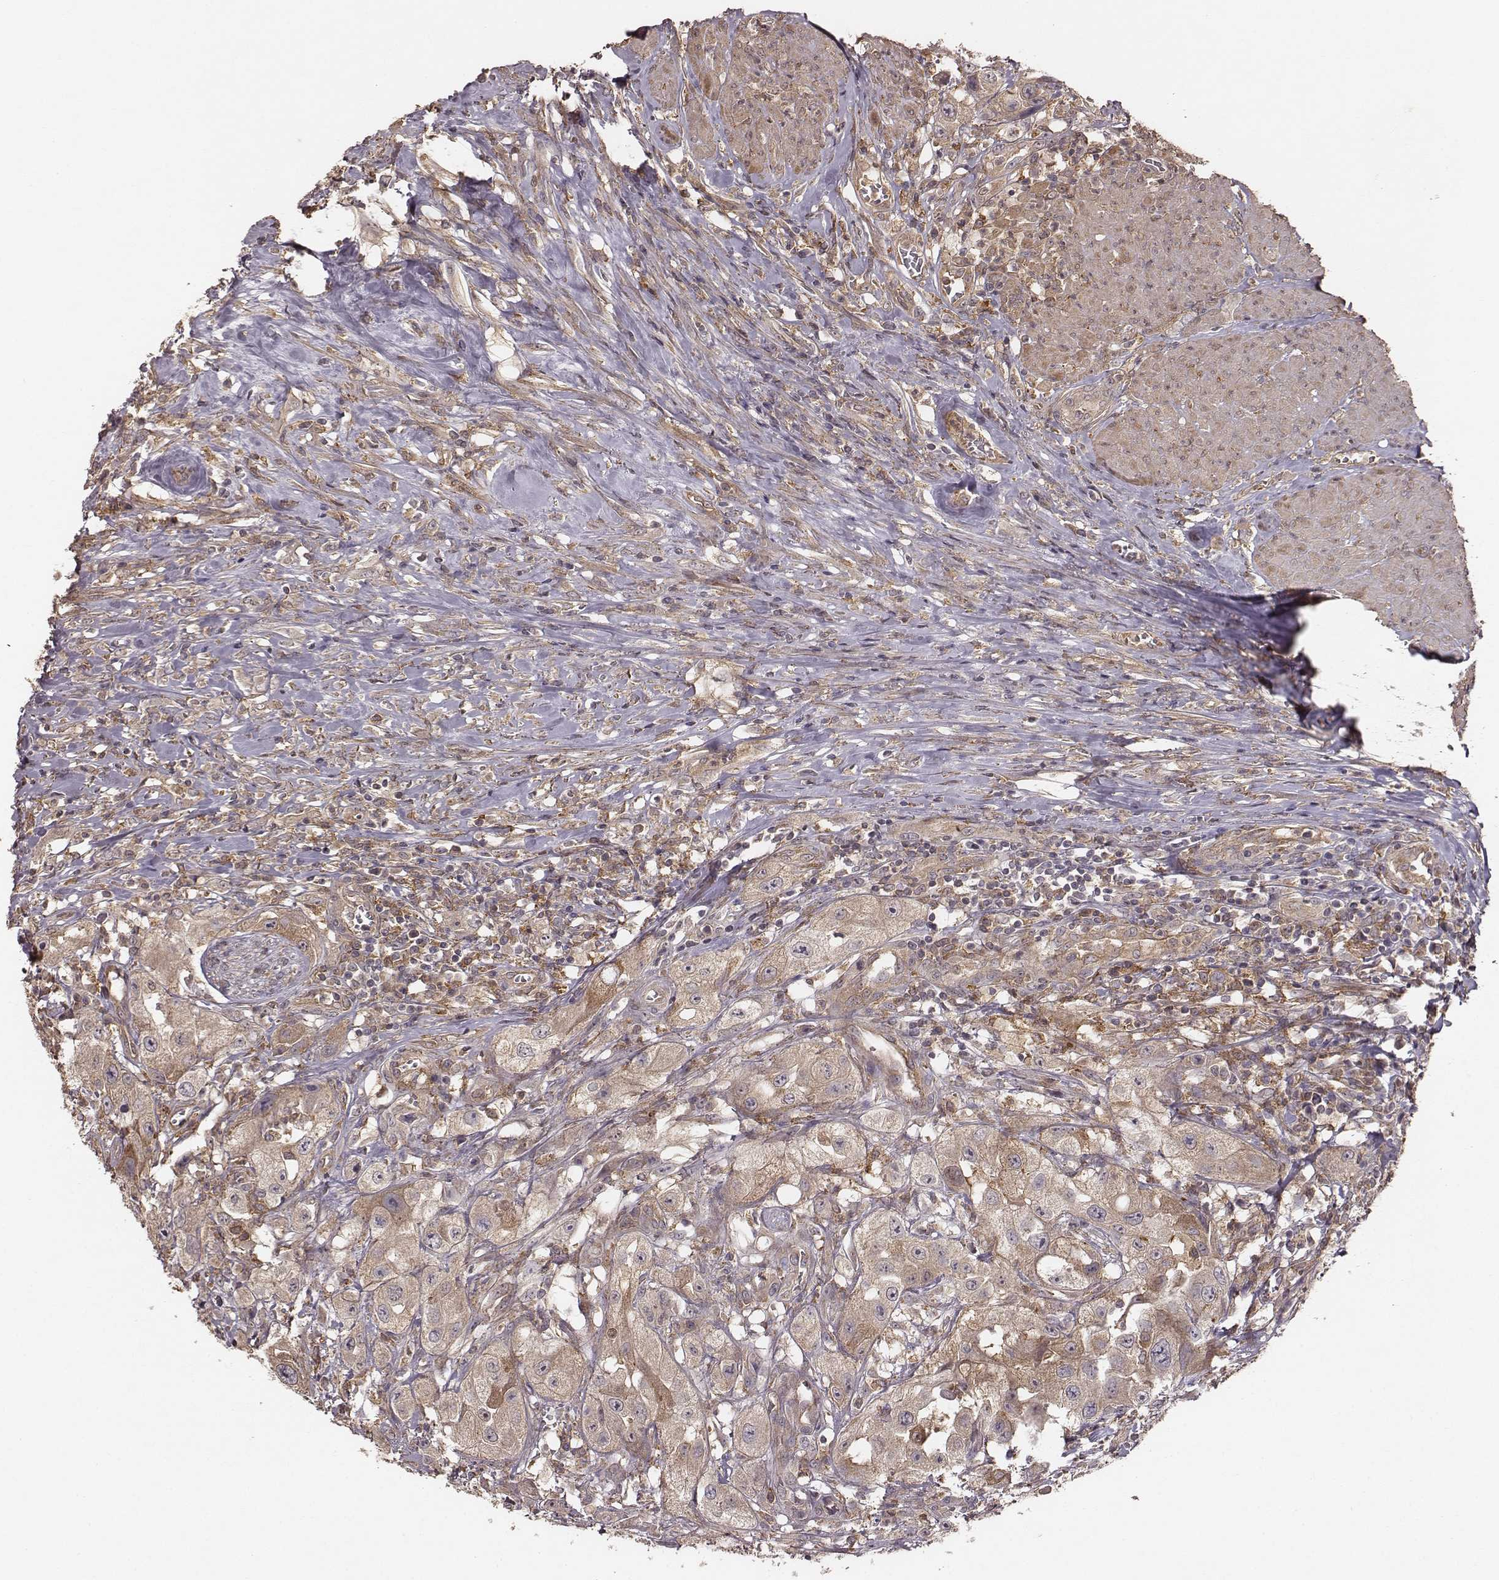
{"staining": {"intensity": "weak", "quantity": ">75%", "location": "cytoplasmic/membranous"}, "tissue": "urothelial cancer", "cell_type": "Tumor cells", "image_type": "cancer", "snomed": [{"axis": "morphology", "description": "Urothelial carcinoma, High grade"}, {"axis": "topography", "description": "Urinary bladder"}], "caption": "This histopathology image shows IHC staining of human urothelial cancer, with low weak cytoplasmic/membranous positivity in approximately >75% of tumor cells.", "gene": "VPS26A", "patient": {"sex": "male", "age": 79}}